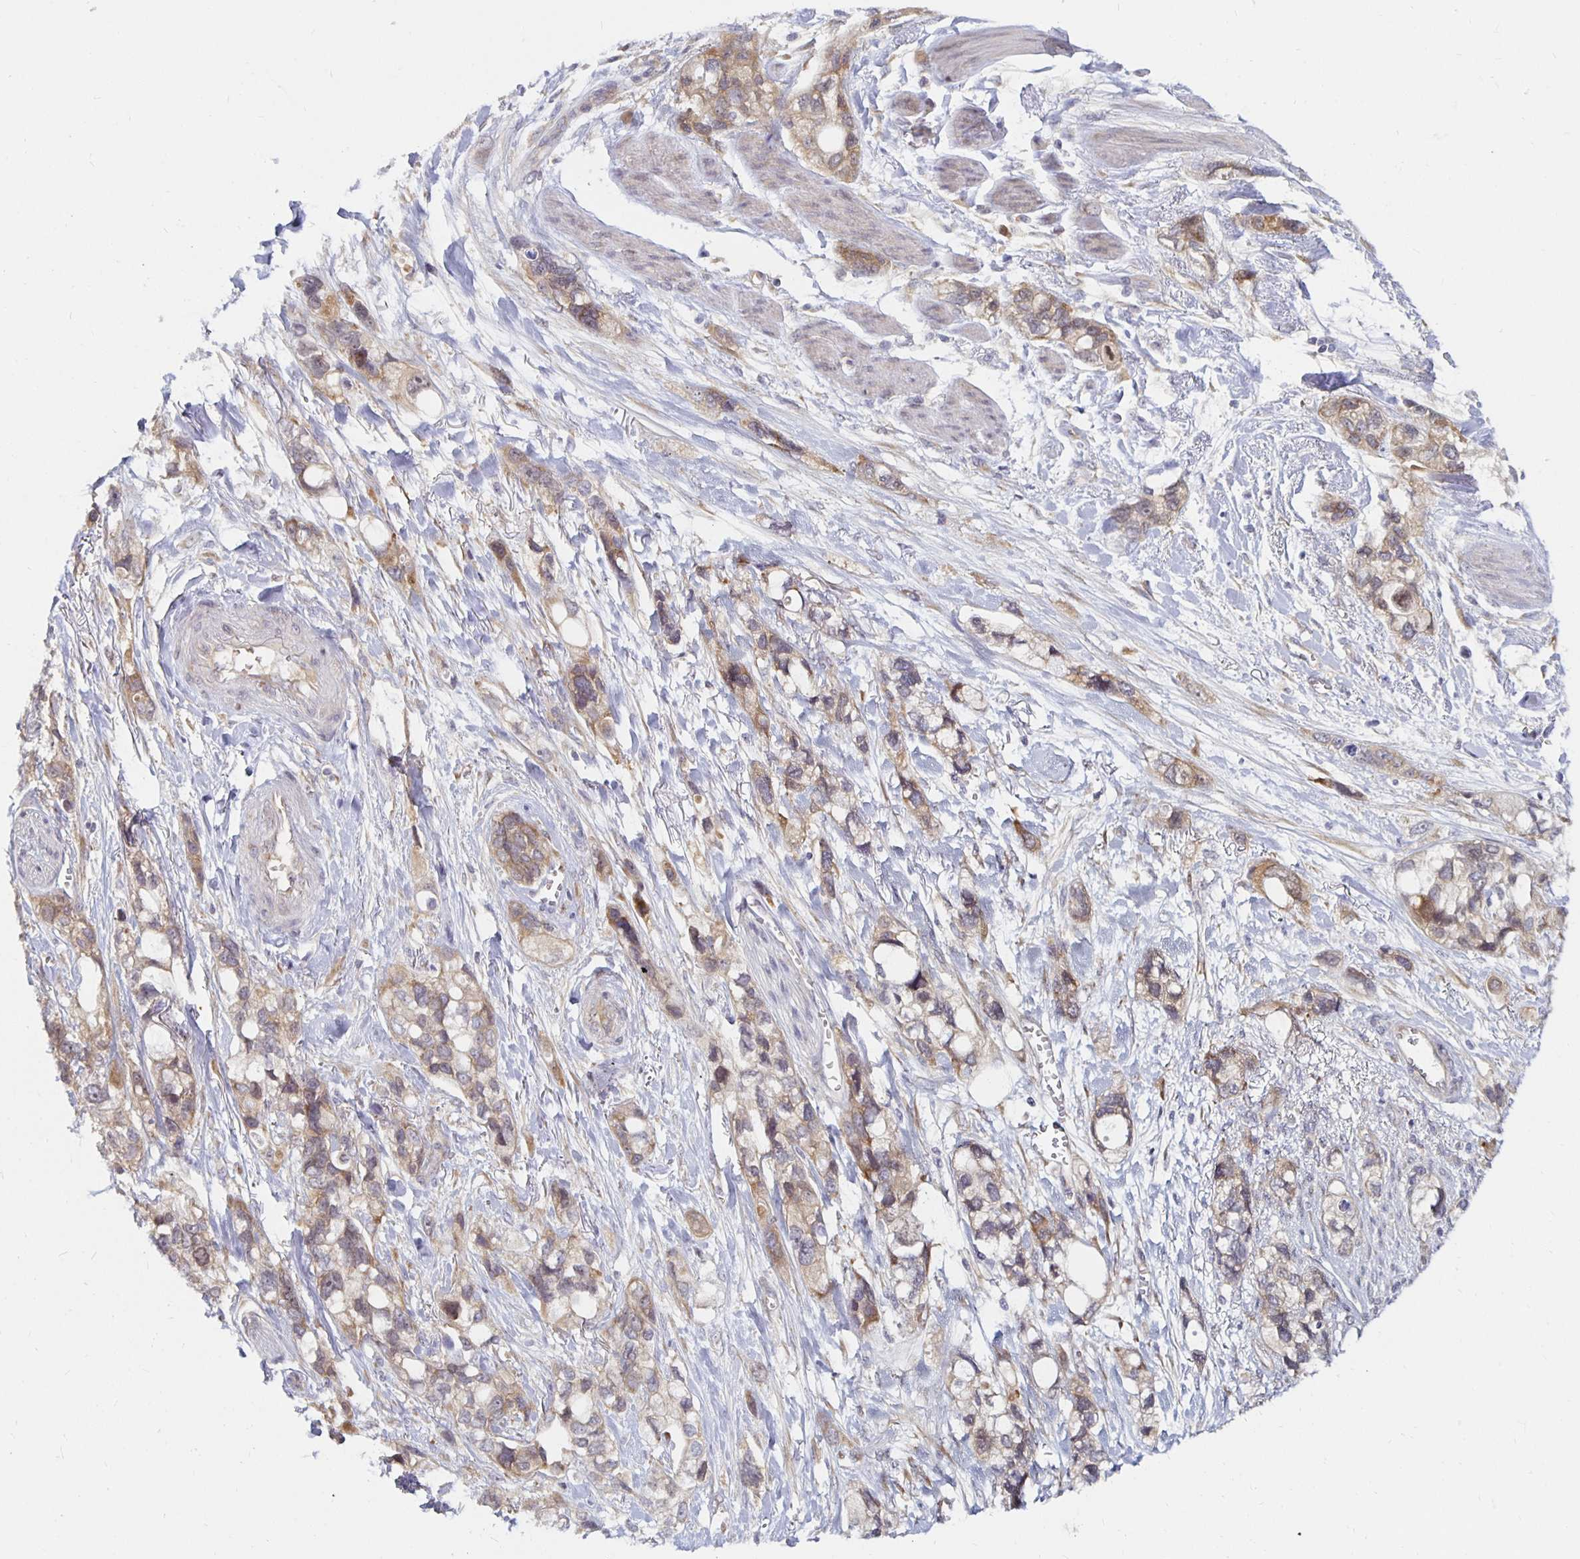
{"staining": {"intensity": "weak", "quantity": ">75%", "location": "cytoplasmic/membranous"}, "tissue": "stomach cancer", "cell_type": "Tumor cells", "image_type": "cancer", "snomed": [{"axis": "morphology", "description": "Adenocarcinoma, NOS"}, {"axis": "topography", "description": "Stomach, upper"}], "caption": "Protein expression analysis of stomach cancer reveals weak cytoplasmic/membranous expression in about >75% of tumor cells.", "gene": "PDAP1", "patient": {"sex": "female", "age": 81}}